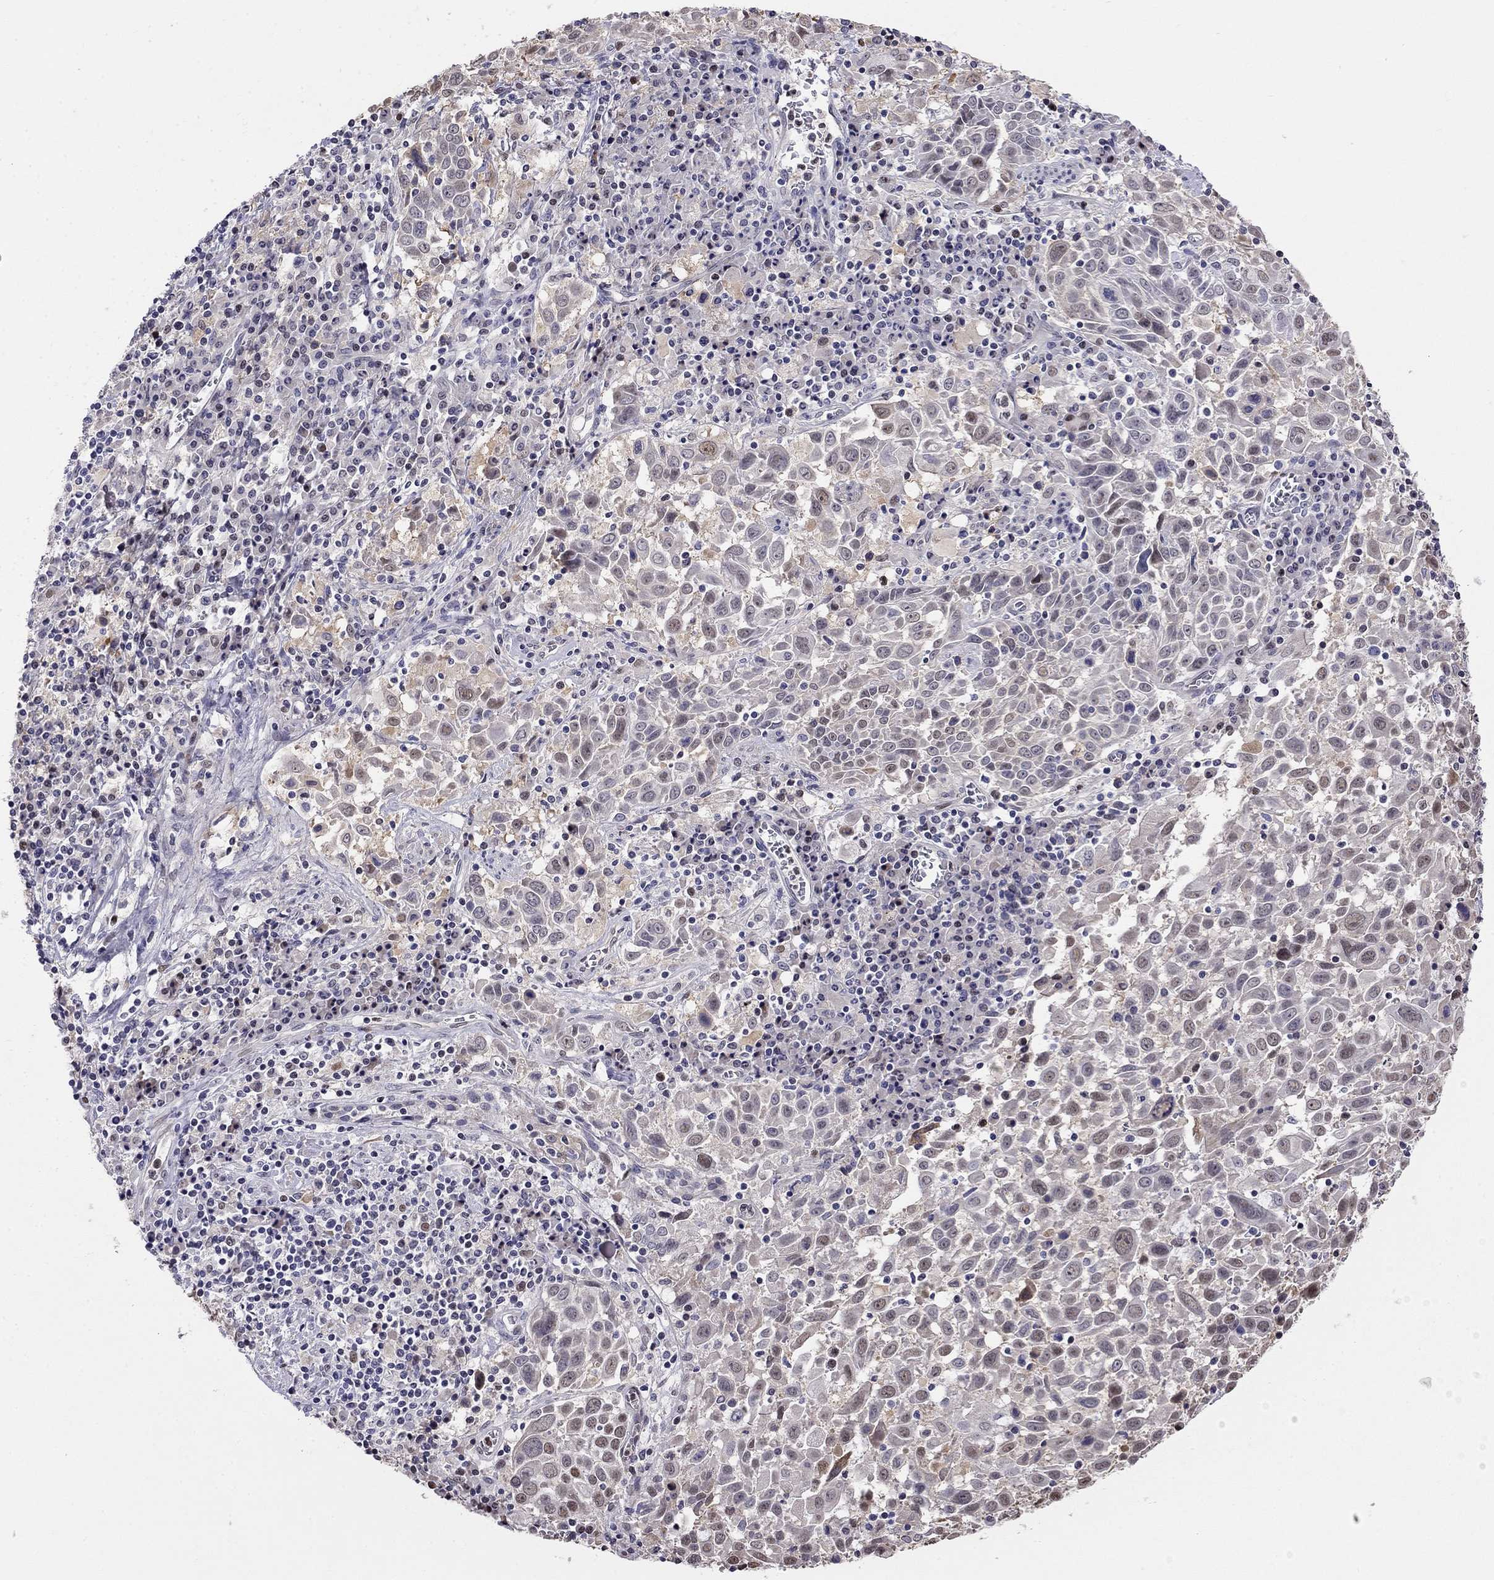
{"staining": {"intensity": "weak", "quantity": "<25%", "location": "cytoplasmic/membranous"}, "tissue": "lung cancer", "cell_type": "Tumor cells", "image_type": "cancer", "snomed": [{"axis": "morphology", "description": "Squamous cell carcinoma, NOS"}, {"axis": "topography", "description": "Lung"}], "caption": "An immunohistochemistry (IHC) photomicrograph of lung cancer (squamous cell carcinoma) is shown. There is no staining in tumor cells of lung cancer (squamous cell carcinoma).", "gene": "LRRC39", "patient": {"sex": "male", "age": 57}}